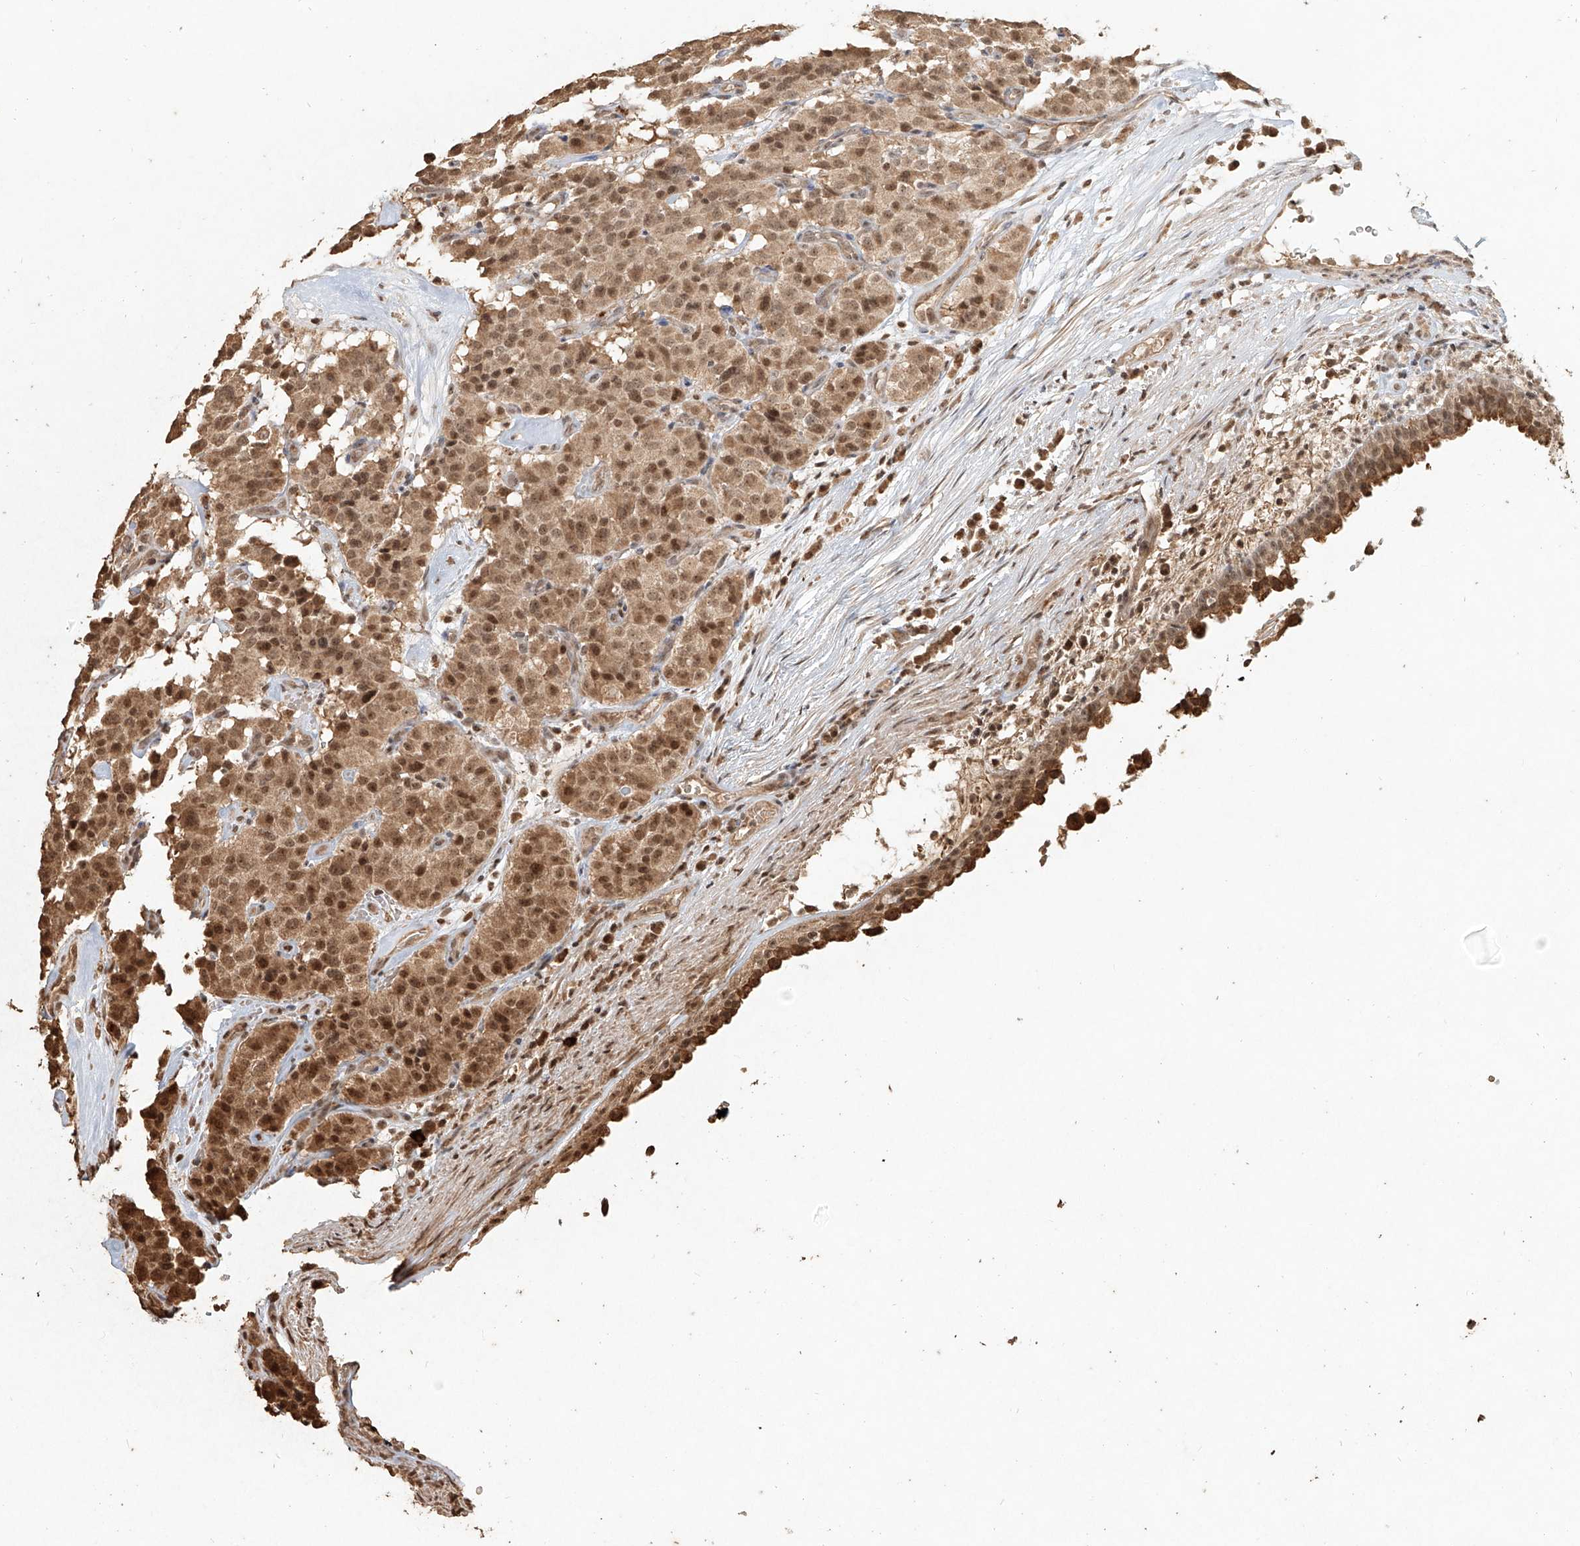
{"staining": {"intensity": "moderate", "quantity": ">75%", "location": "cytoplasmic/membranous,nuclear"}, "tissue": "carcinoid", "cell_type": "Tumor cells", "image_type": "cancer", "snomed": [{"axis": "morphology", "description": "Carcinoid, malignant, NOS"}, {"axis": "topography", "description": "Lung"}], "caption": "Protein expression analysis of human carcinoid reveals moderate cytoplasmic/membranous and nuclear positivity in about >75% of tumor cells. Using DAB (brown) and hematoxylin (blue) stains, captured at high magnification using brightfield microscopy.", "gene": "UBE2K", "patient": {"sex": "male", "age": 30}}